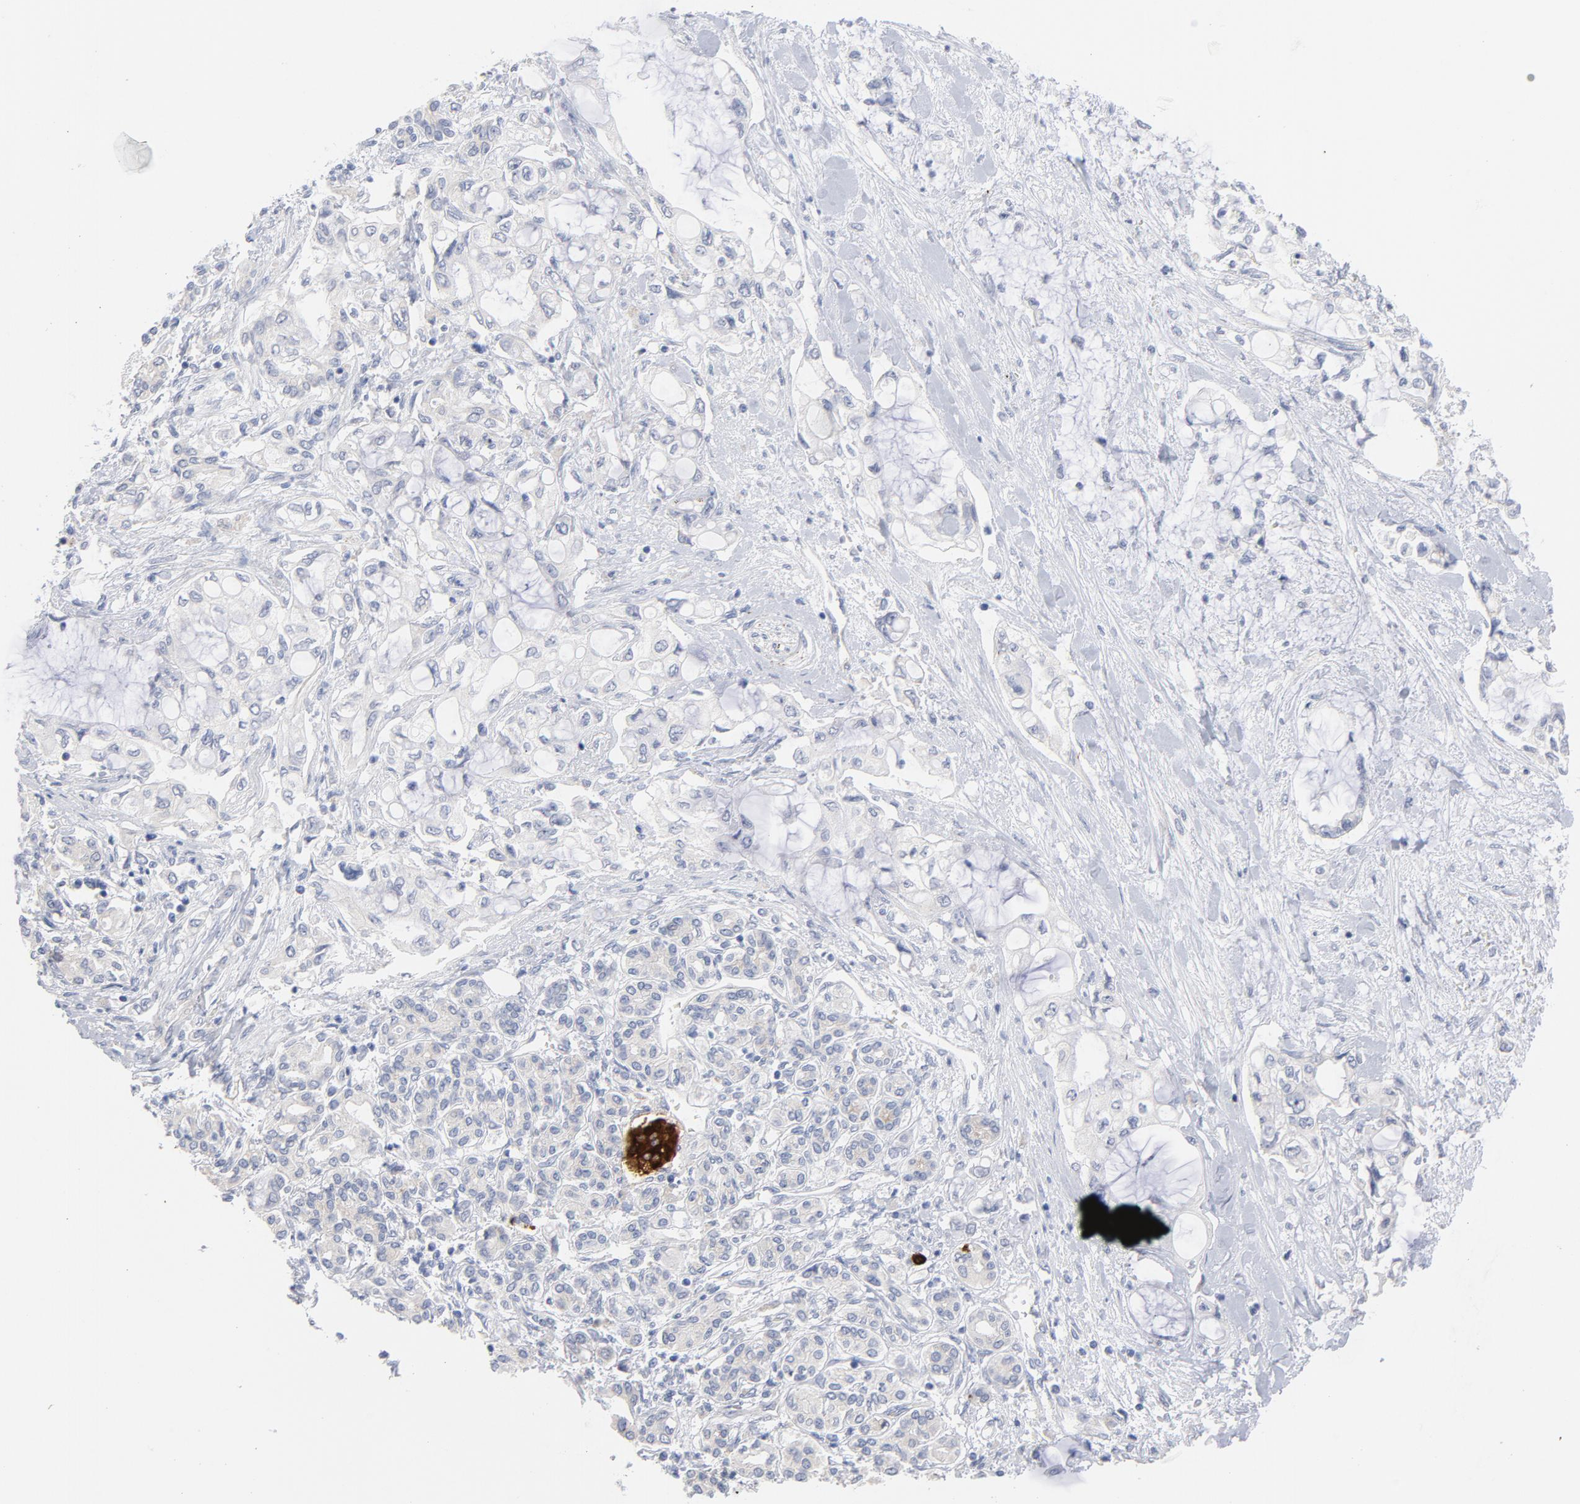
{"staining": {"intensity": "weak", "quantity": "<25%", "location": "cytoplasmic/membranous"}, "tissue": "pancreatic cancer", "cell_type": "Tumor cells", "image_type": "cancer", "snomed": [{"axis": "morphology", "description": "Adenocarcinoma, NOS"}, {"axis": "topography", "description": "Pancreas"}], "caption": "IHC image of neoplastic tissue: pancreatic adenocarcinoma stained with DAB (3,3'-diaminobenzidine) exhibits no significant protein staining in tumor cells.", "gene": "CPE", "patient": {"sex": "female", "age": 70}}